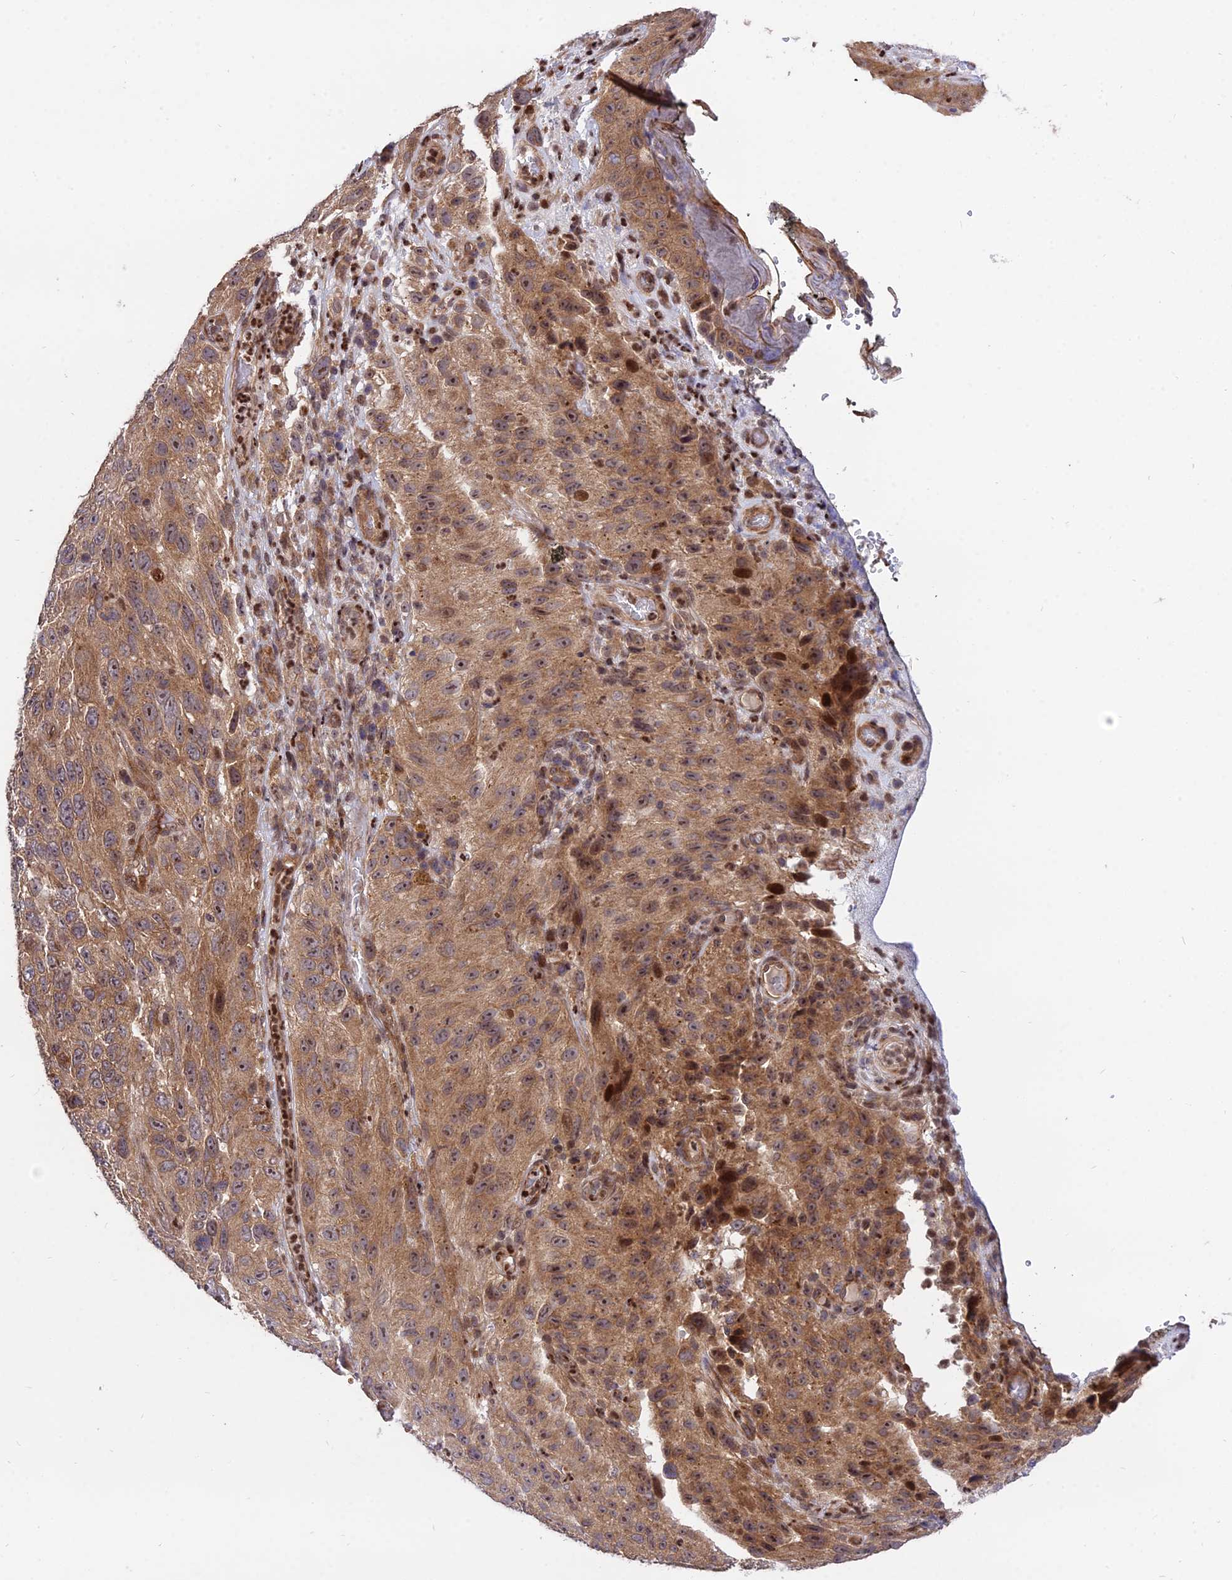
{"staining": {"intensity": "moderate", "quantity": ">75%", "location": "cytoplasmic/membranous,nuclear"}, "tissue": "melanoma", "cell_type": "Tumor cells", "image_type": "cancer", "snomed": [{"axis": "morphology", "description": "Malignant melanoma, NOS"}, {"axis": "topography", "description": "Skin"}], "caption": "Malignant melanoma tissue exhibits moderate cytoplasmic/membranous and nuclear expression in approximately >75% of tumor cells", "gene": "SMG6", "patient": {"sex": "female", "age": 96}}